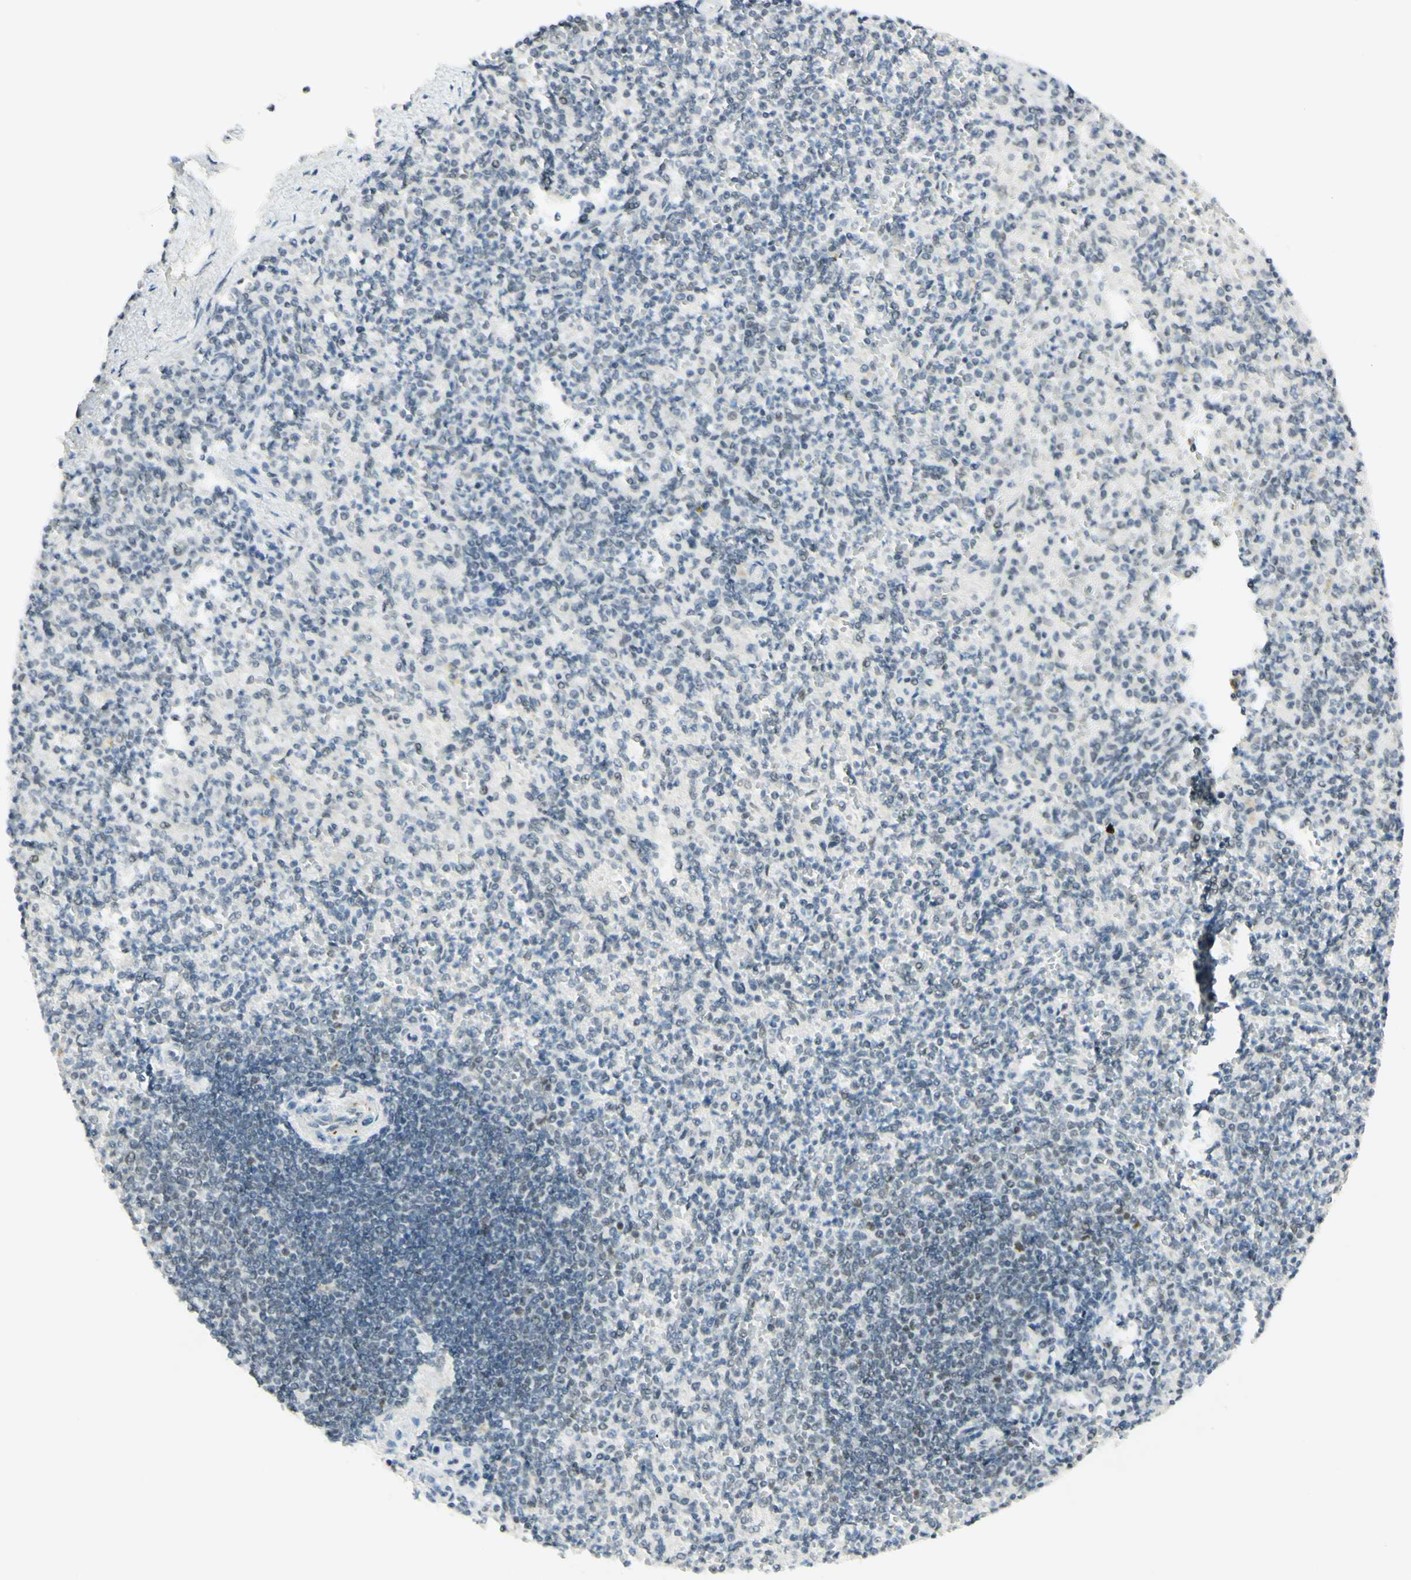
{"staining": {"intensity": "weak", "quantity": "25%-75%", "location": "nuclear"}, "tissue": "spleen", "cell_type": "Cells in red pulp", "image_type": "normal", "snomed": [{"axis": "morphology", "description": "Normal tissue, NOS"}, {"axis": "topography", "description": "Spleen"}], "caption": "DAB immunohistochemical staining of normal spleen exhibits weak nuclear protein expression in approximately 25%-75% of cells in red pulp.", "gene": "PMS2", "patient": {"sex": "female", "age": 74}}